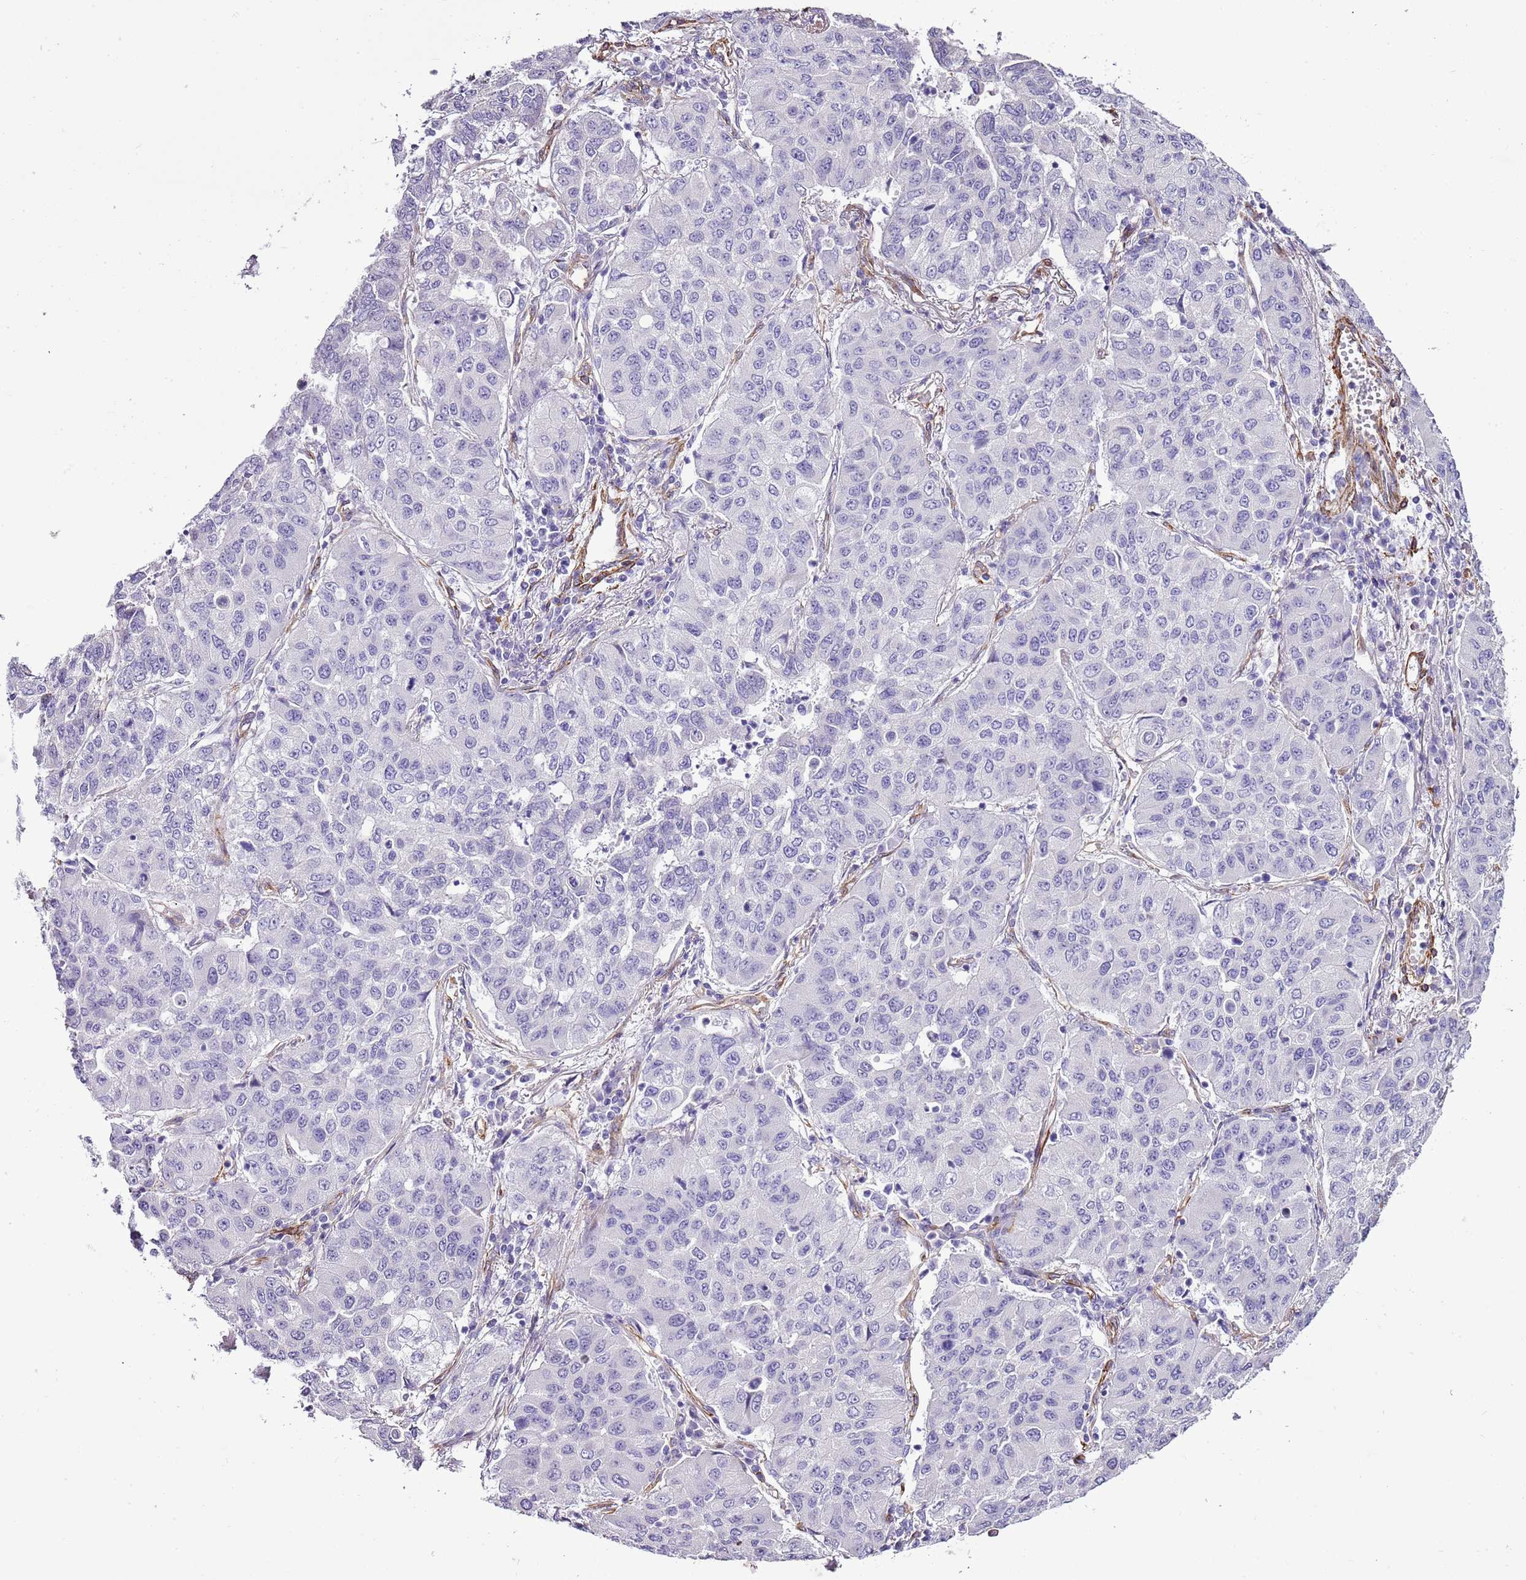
{"staining": {"intensity": "negative", "quantity": "none", "location": "none"}, "tissue": "lung cancer", "cell_type": "Tumor cells", "image_type": "cancer", "snomed": [{"axis": "morphology", "description": "Squamous cell carcinoma, NOS"}, {"axis": "topography", "description": "Lung"}], "caption": "High magnification brightfield microscopy of squamous cell carcinoma (lung) stained with DAB (brown) and counterstained with hematoxylin (blue): tumor cells show no significant expression.", "gene": "CTDSPL", "patient": {"sex": "male", "age": 74}}